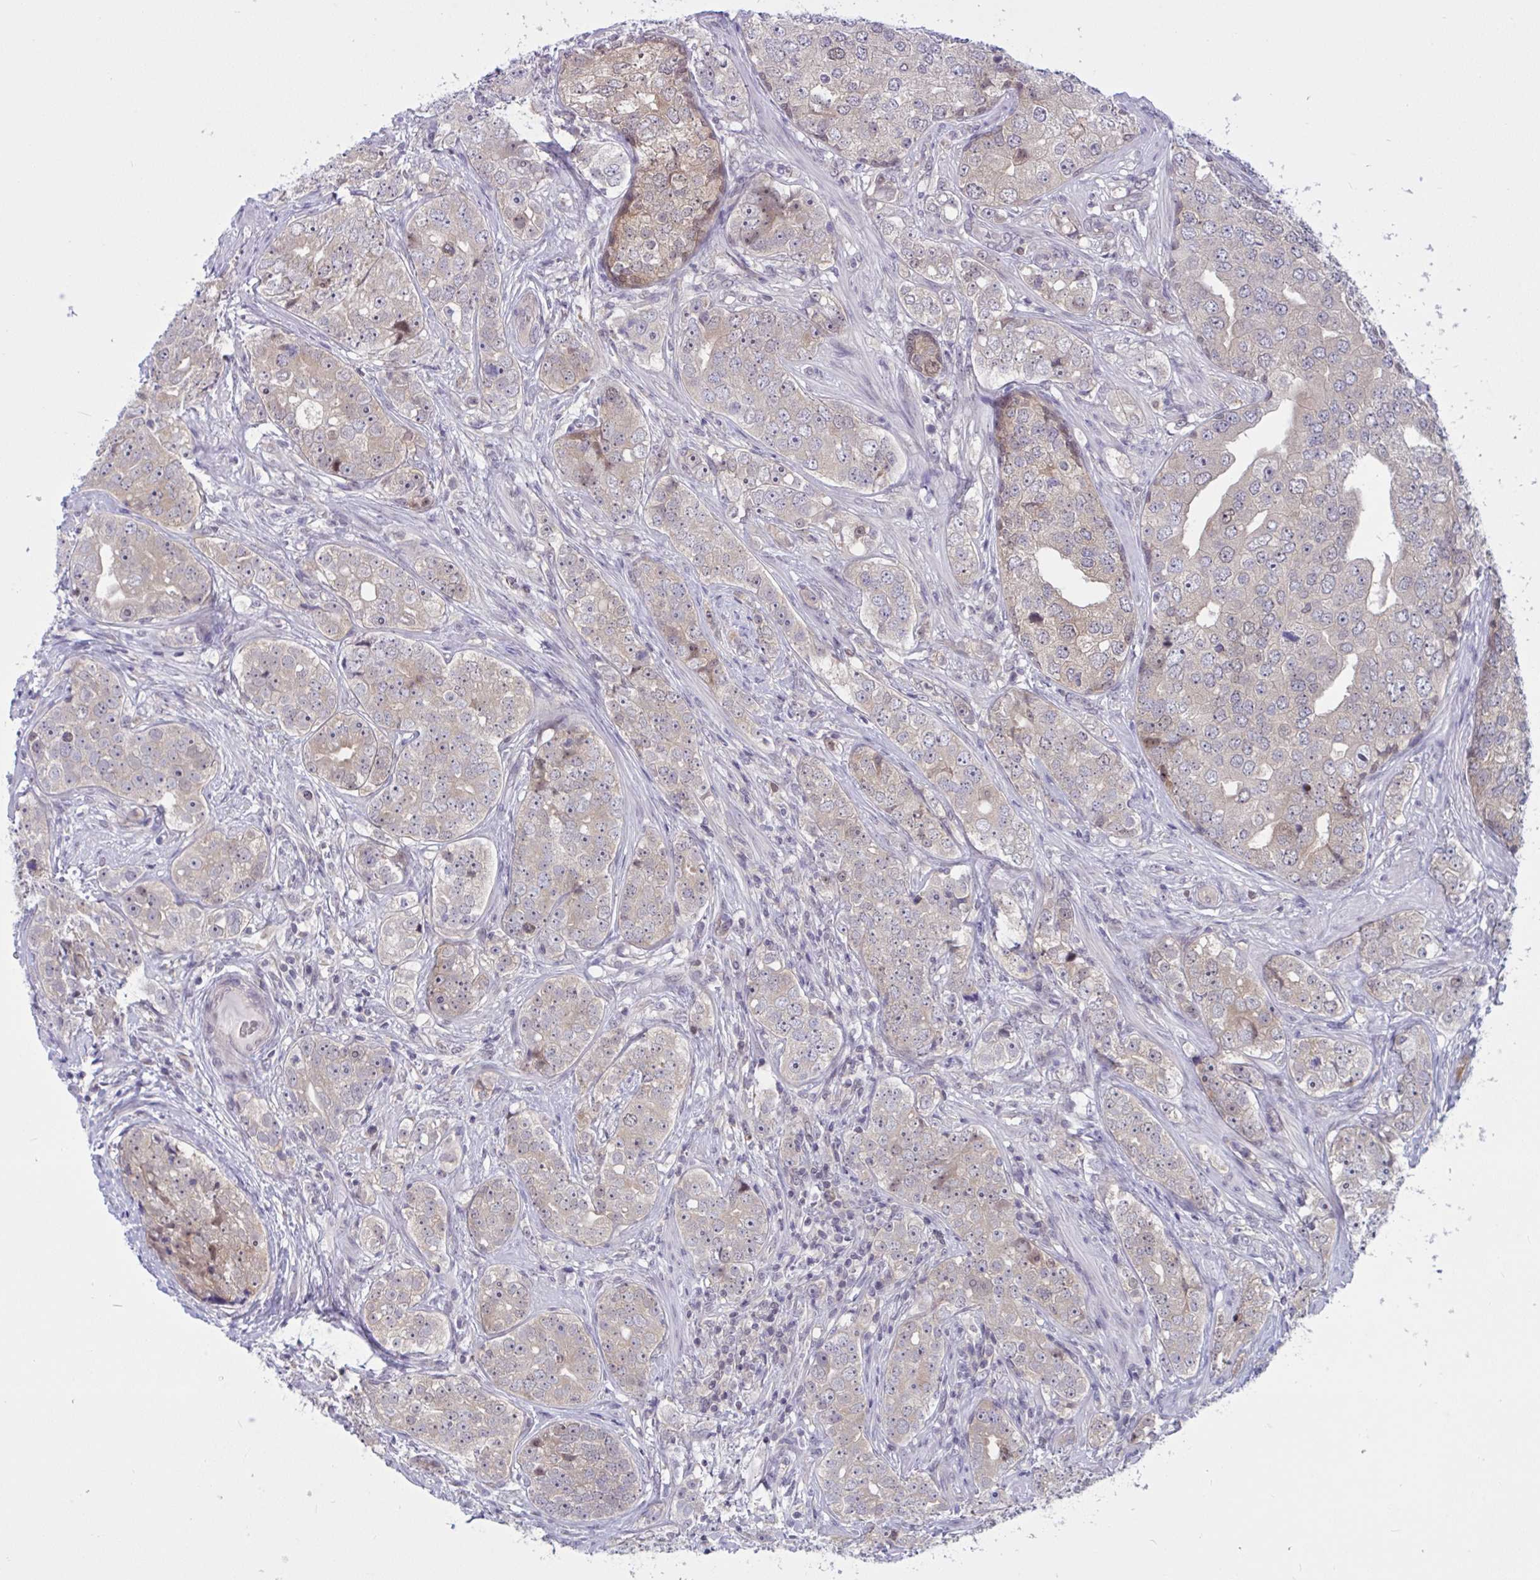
{"staining": {"intensity": "negative", "quantity": "none", "location": "none"}, "tissue": "prostate cancer", "cell_type": "Tumor cells", "image_type": "cancer", "snomed": [{"axis": "morphology", "description": "Adenocarcinoma, High grade"}, {"axis": "topography", "description": "Prostate"}], "caption": "A histopathology image of human prostate cancer (adenocarcinoma (high-grade)) is negative for staining in tumor cells.", "gene": "TSN", "patient": {"sex": "male", "age": 60}}